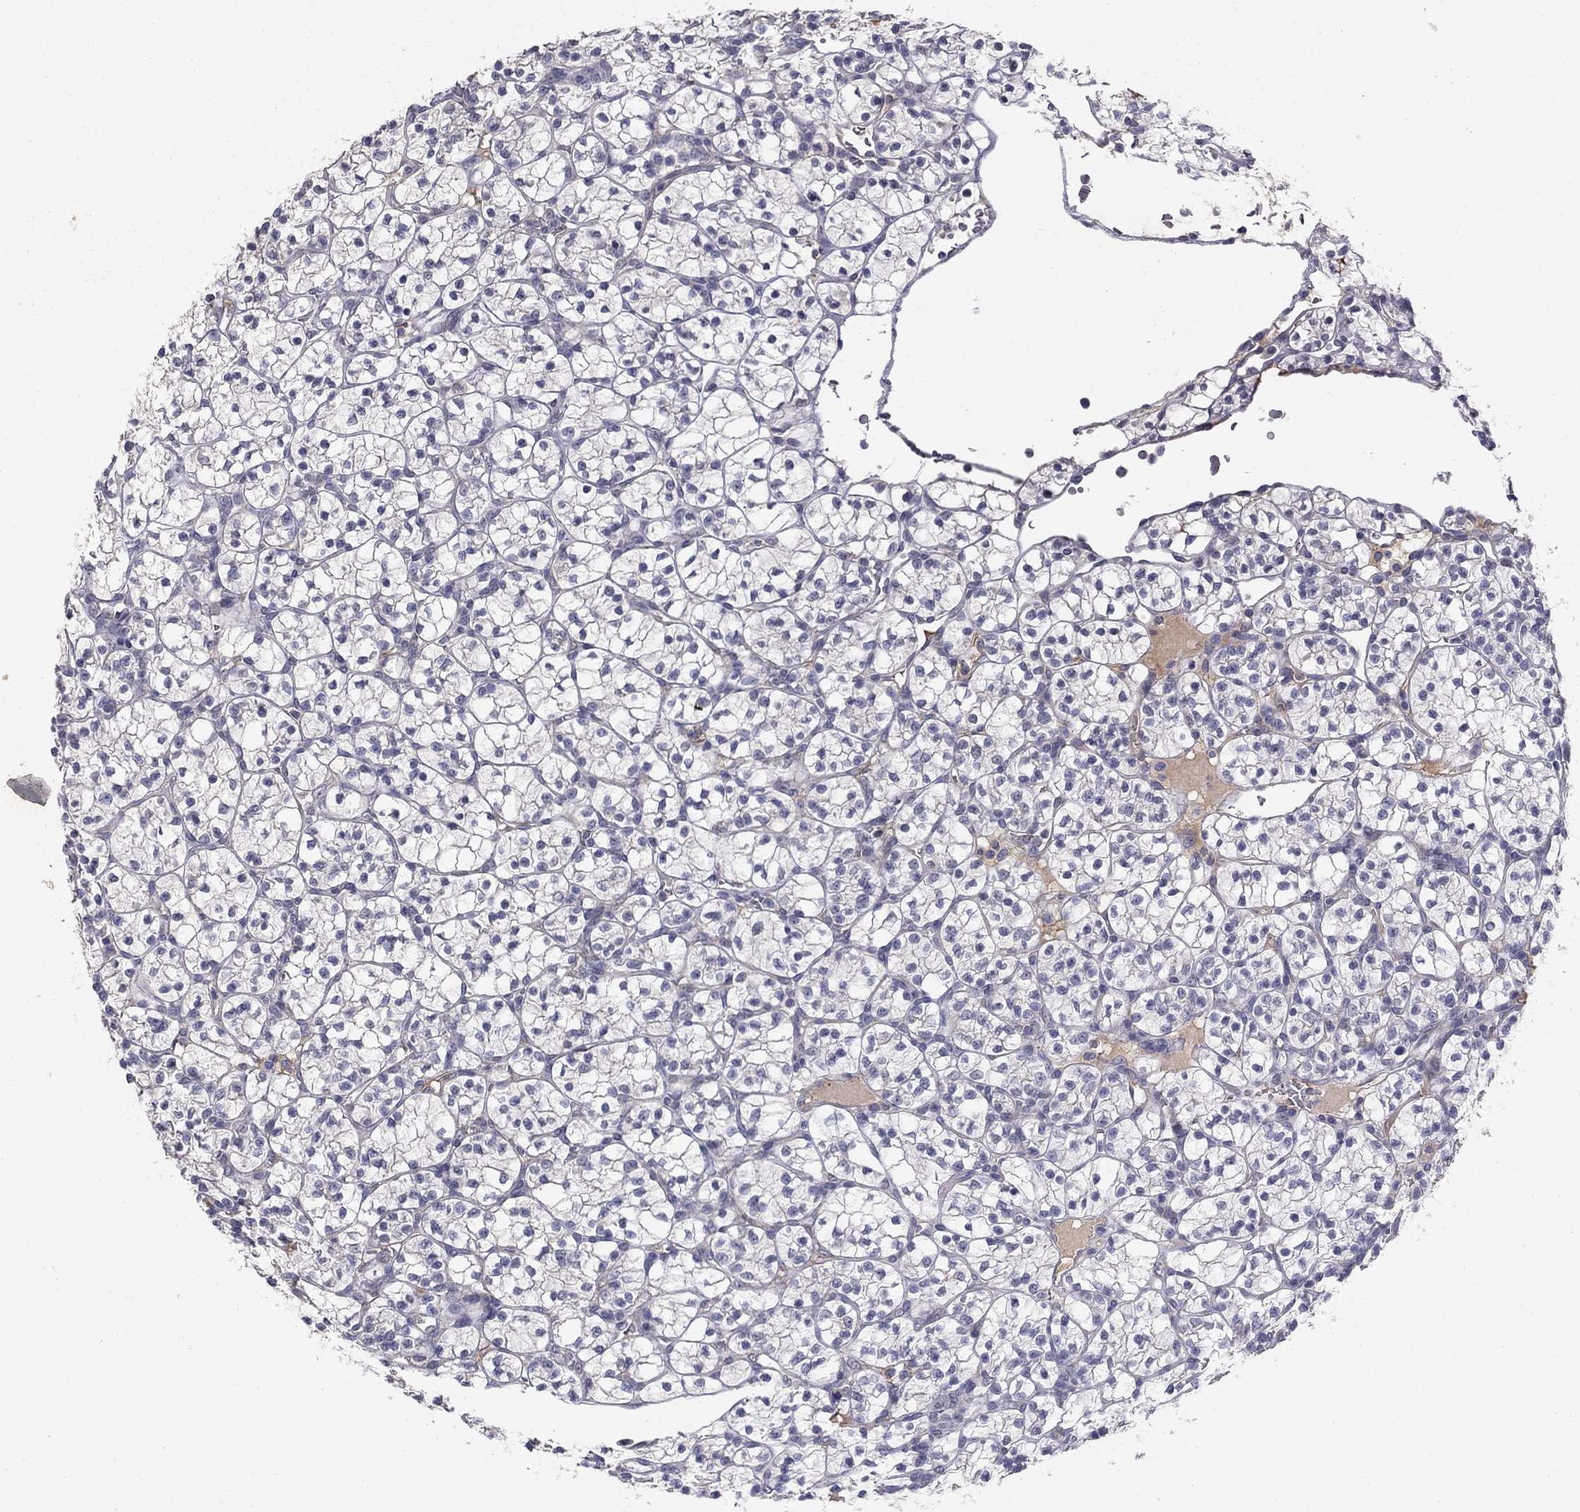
{"staining": {"intensity": "negative", "quantity": "none", "location": "none"}, "tissue": "renal cancer", "cell_type": "Tumor cells", "image_type": "cancer", "snomed": [{"axis": "morphology", "description": "Adenocarcinoma, NOS"}, {"axis": "topography", "description": "Kidney"}], "caption": "This is an IHC micrograph of human adenocarcinoma (renal). There is no staining in tumor cells.", "gene": "PRRT2", "patient": {"sex": "female", "age": 89}}